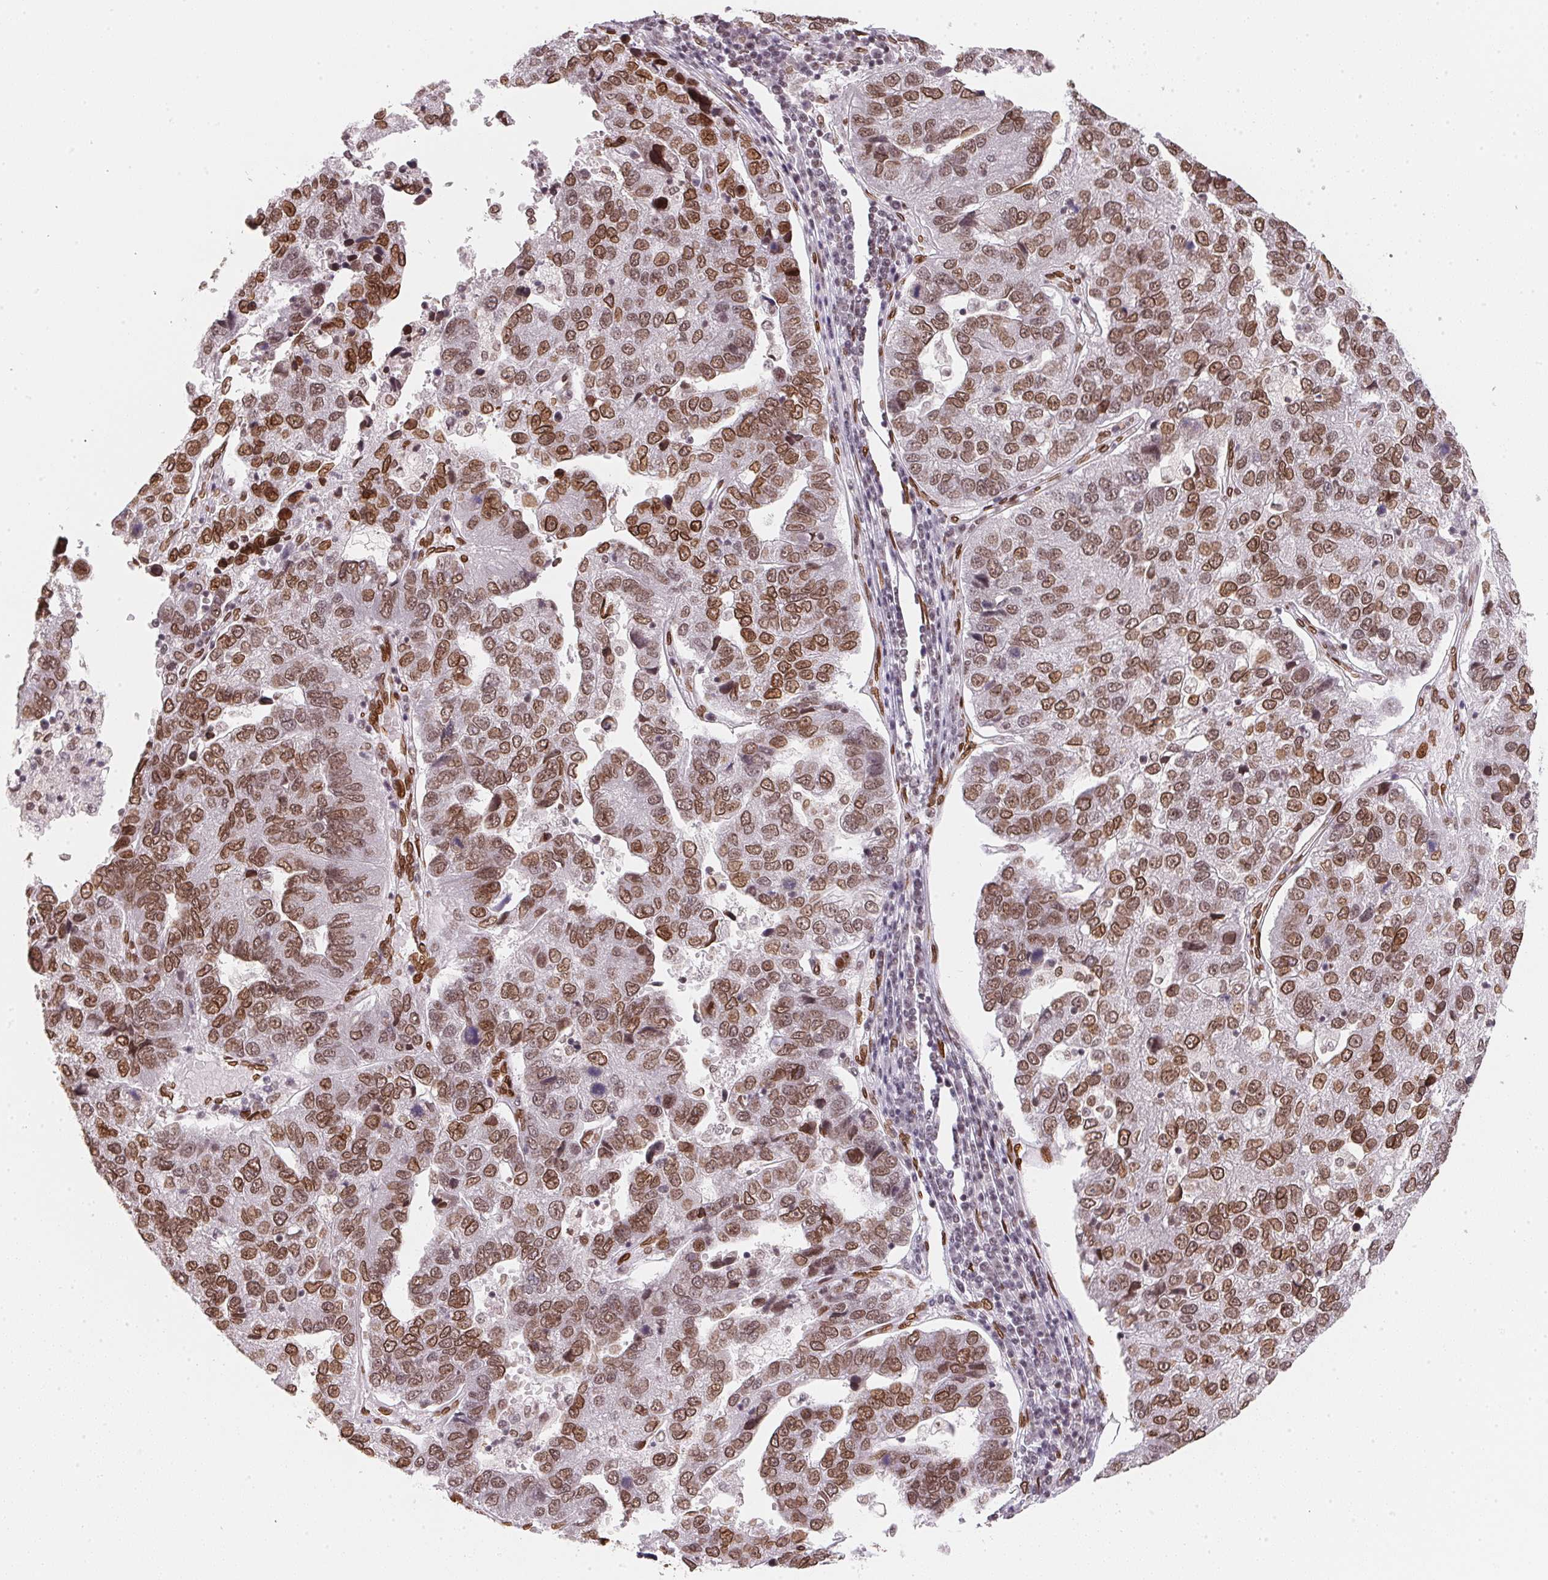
{"staining": {"intensity": "moderate", "quantity": ">75%", "location": "cytoplasmic/membranous,nuclear"}, "tissue": "pancreatic cancer", "cell_type": "Tumor cells", "image_type": "cancer", "snomed": [{"axis": "morphology", "description": "Adenocarcinoma, NOS"}, {"axis": "topography", "description": "Pancreas"}], "caption": "Adenocarcinoma (pancreatic) stained with immunohistochemistry reveals moderate cytoplasmic/membranous and nuclear staining in about >75% of tumor cells.", "gene": "SAP30BP", "patient": {"sex": "female", "age": 61}}